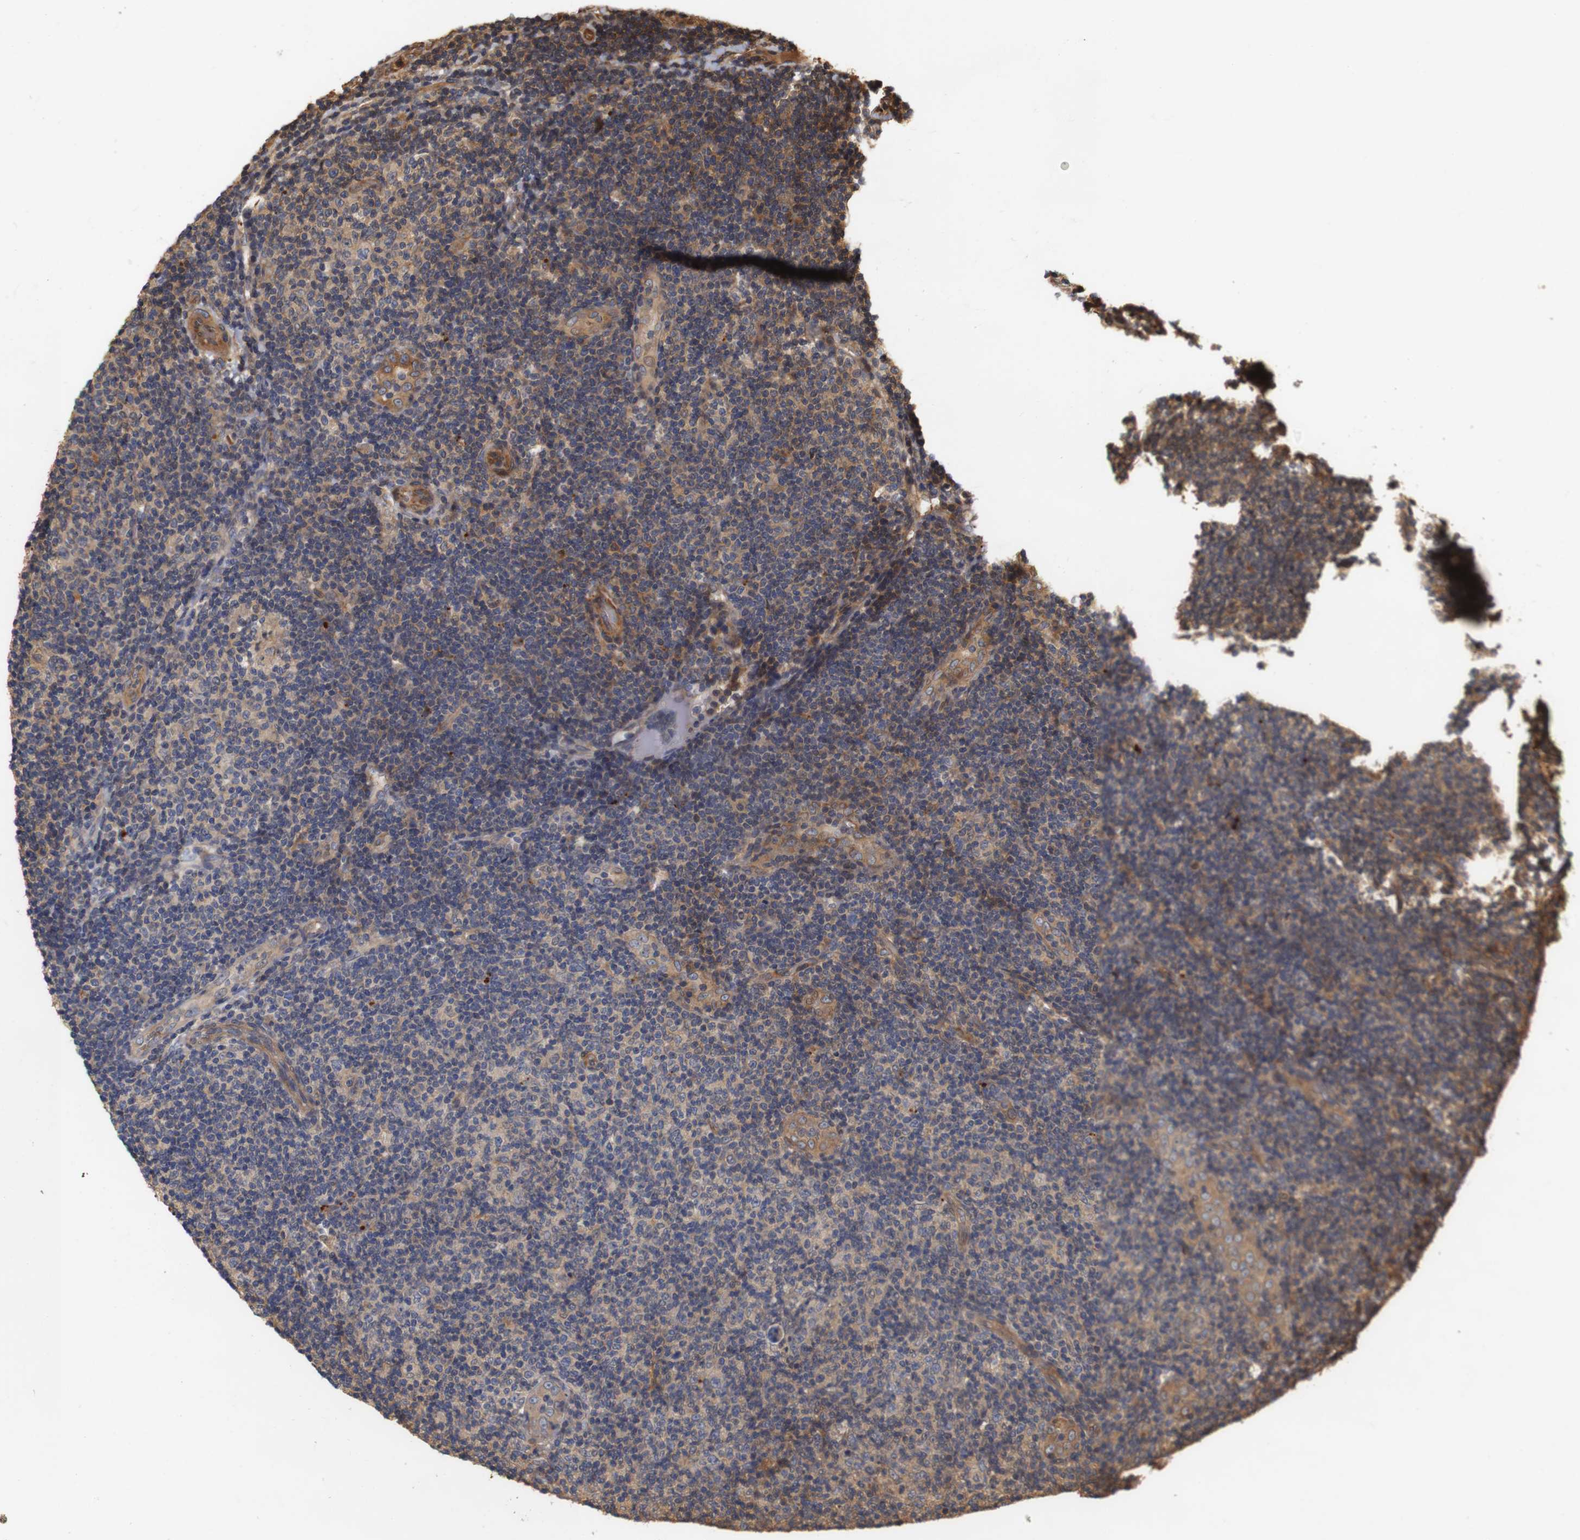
{"staining": {"intensity": "moderate", "quantity": "<25%", "location": "cytoplasmic/membranous"}, "tissue": "lymphoma", "cell_type": "Tumor cells", "image_type": "cancer", "snomed": [{"axis": "morphology", "description": "Malignant lymphoma, non-Hodgkin's type, Low grade"}, {"axis": "topography", "description": "Lymph node"}], "caption": "Moderate cytoplasmic/membranous positivity for a protein is appreciated in about <25% of tumor cells of low-grade malignant lymphoma, non-Hodgkin's type using IHC.", "gene": "PTPN14", "patient": {"sex": "male", "age": 83}}